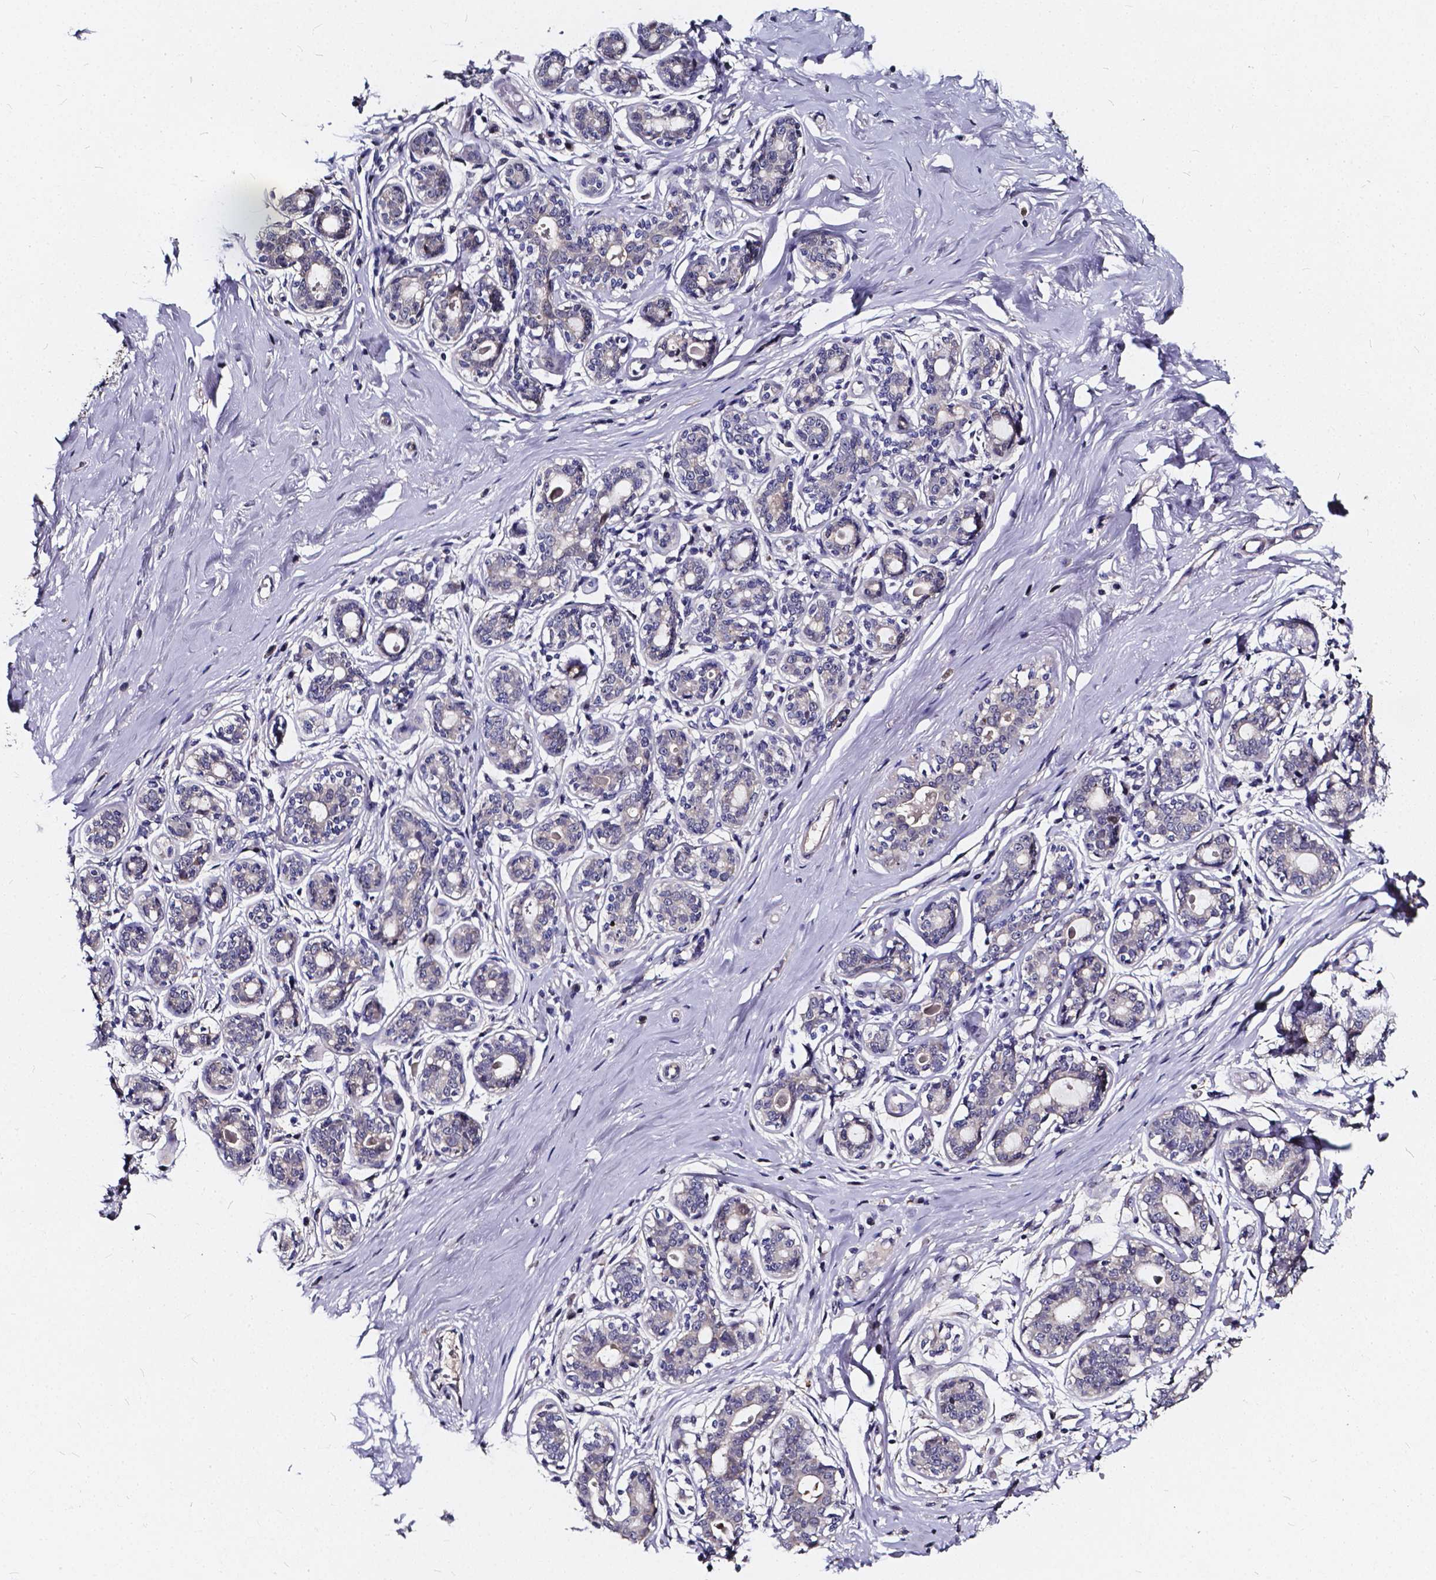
{"staining": {"intensity": "negative", "quantity": "none", "location": "none"}, "tissue": "breast", "cell_type": "Adipocytes", "image_type": "normal", "snomed": [{"axis": "morphology", "description": "Normal tissue, NOS"}, {"axis": "topography", "description": "Skin"}, {"axis": "topography", "description": "Breast"}], "caption": "DAB immunohistochemical staining of benign breast displays no significant expression in adipocytes.", "gene": "SOWAHA", "patient": {"sex": "female", "age": 43}}